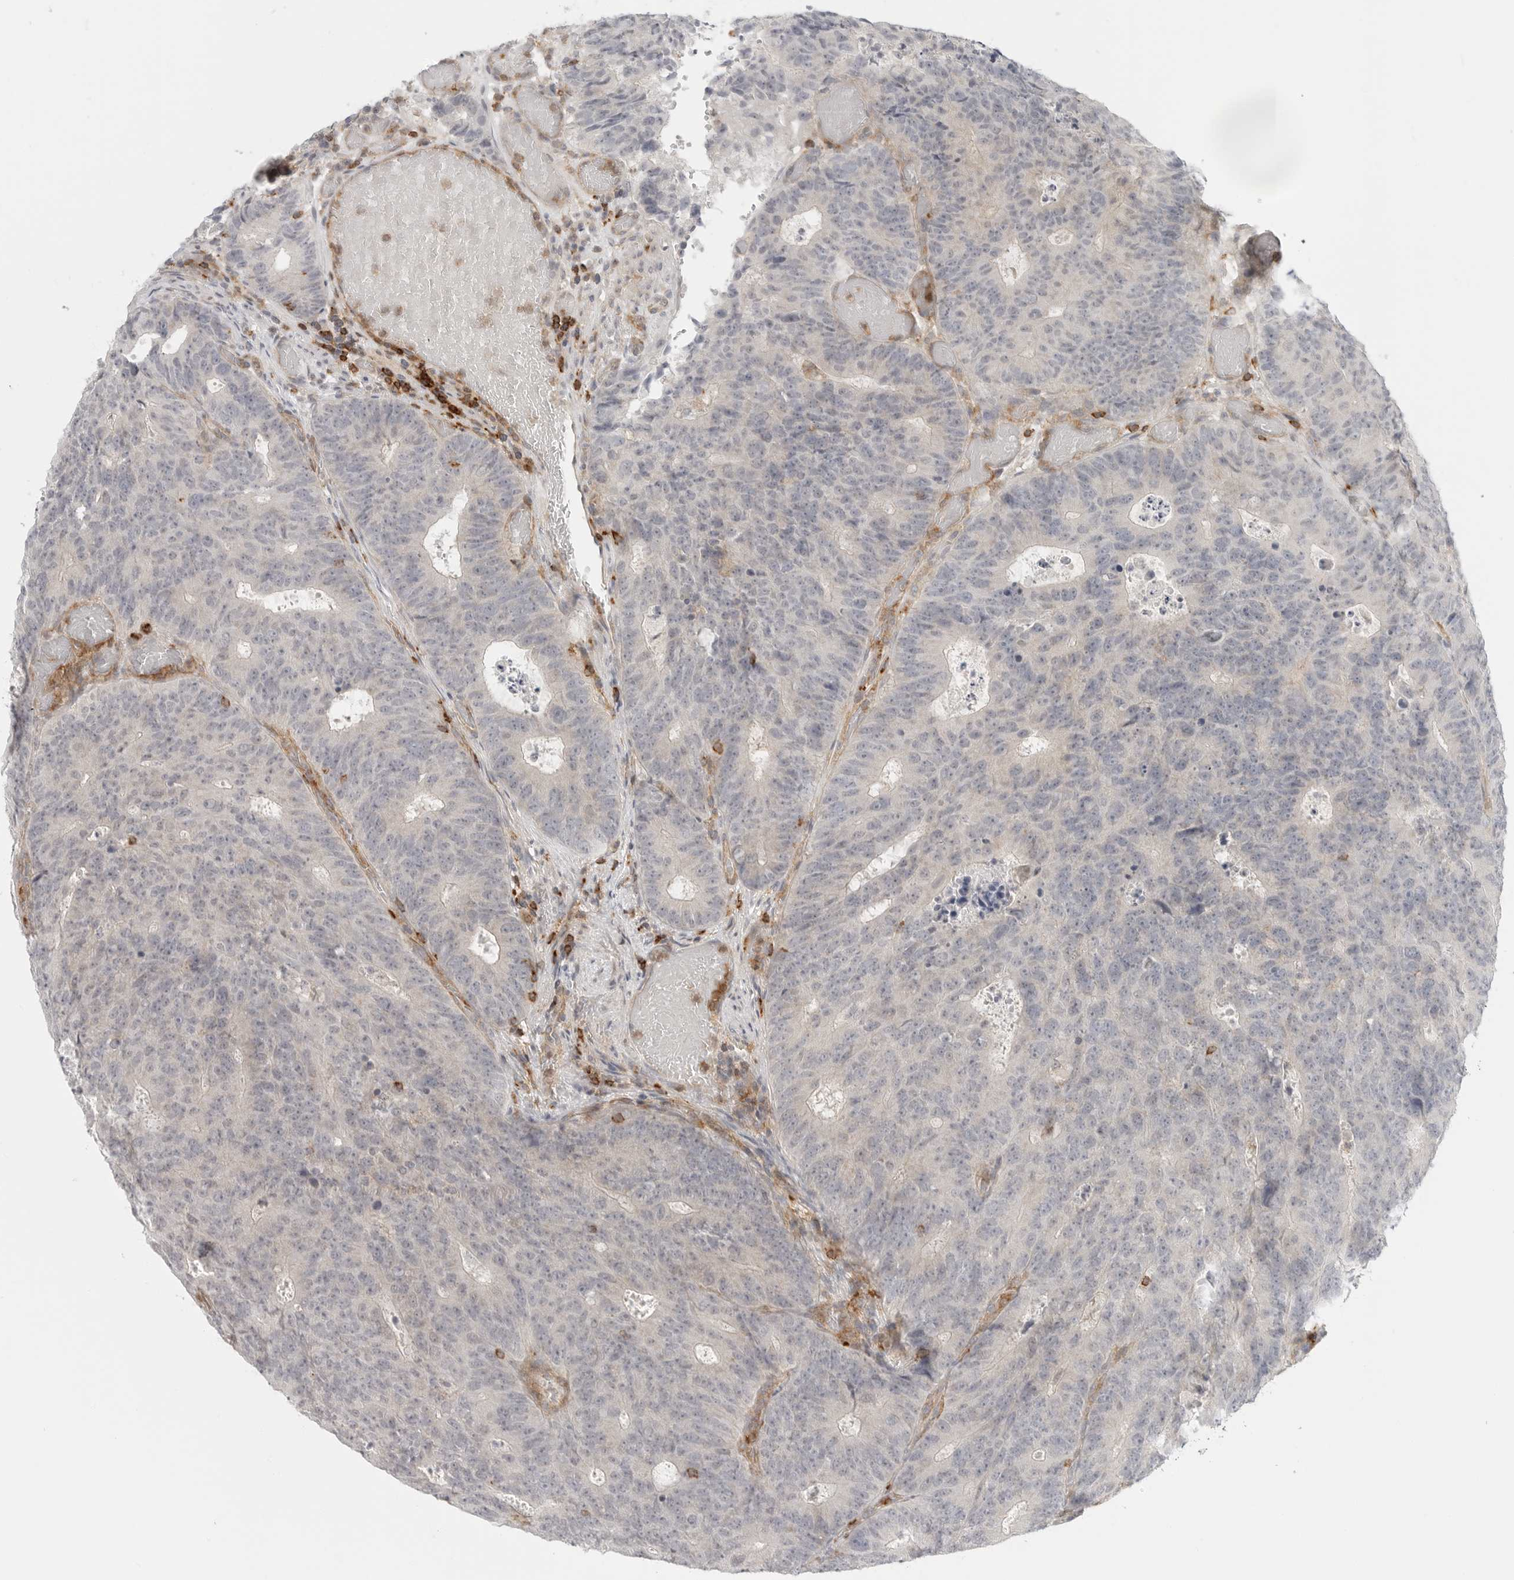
{"staining": {"intensity": "negative", "quantity": "none", "location": "none"}, "tissue": "colorectal cancer", "cell_type": "Tumor cells", "image_type": "cancer", "snomed": [{"axis": "morphology", "description": "Adenocarcinoma, NOS"}, {"axis": "topography", "description": "Colon"}], "caption": "Tumor cells show no significant staining in colorectal cancer.", "gene": "SH3KBP1", "patient": {"sex": "male", "age": 87}}